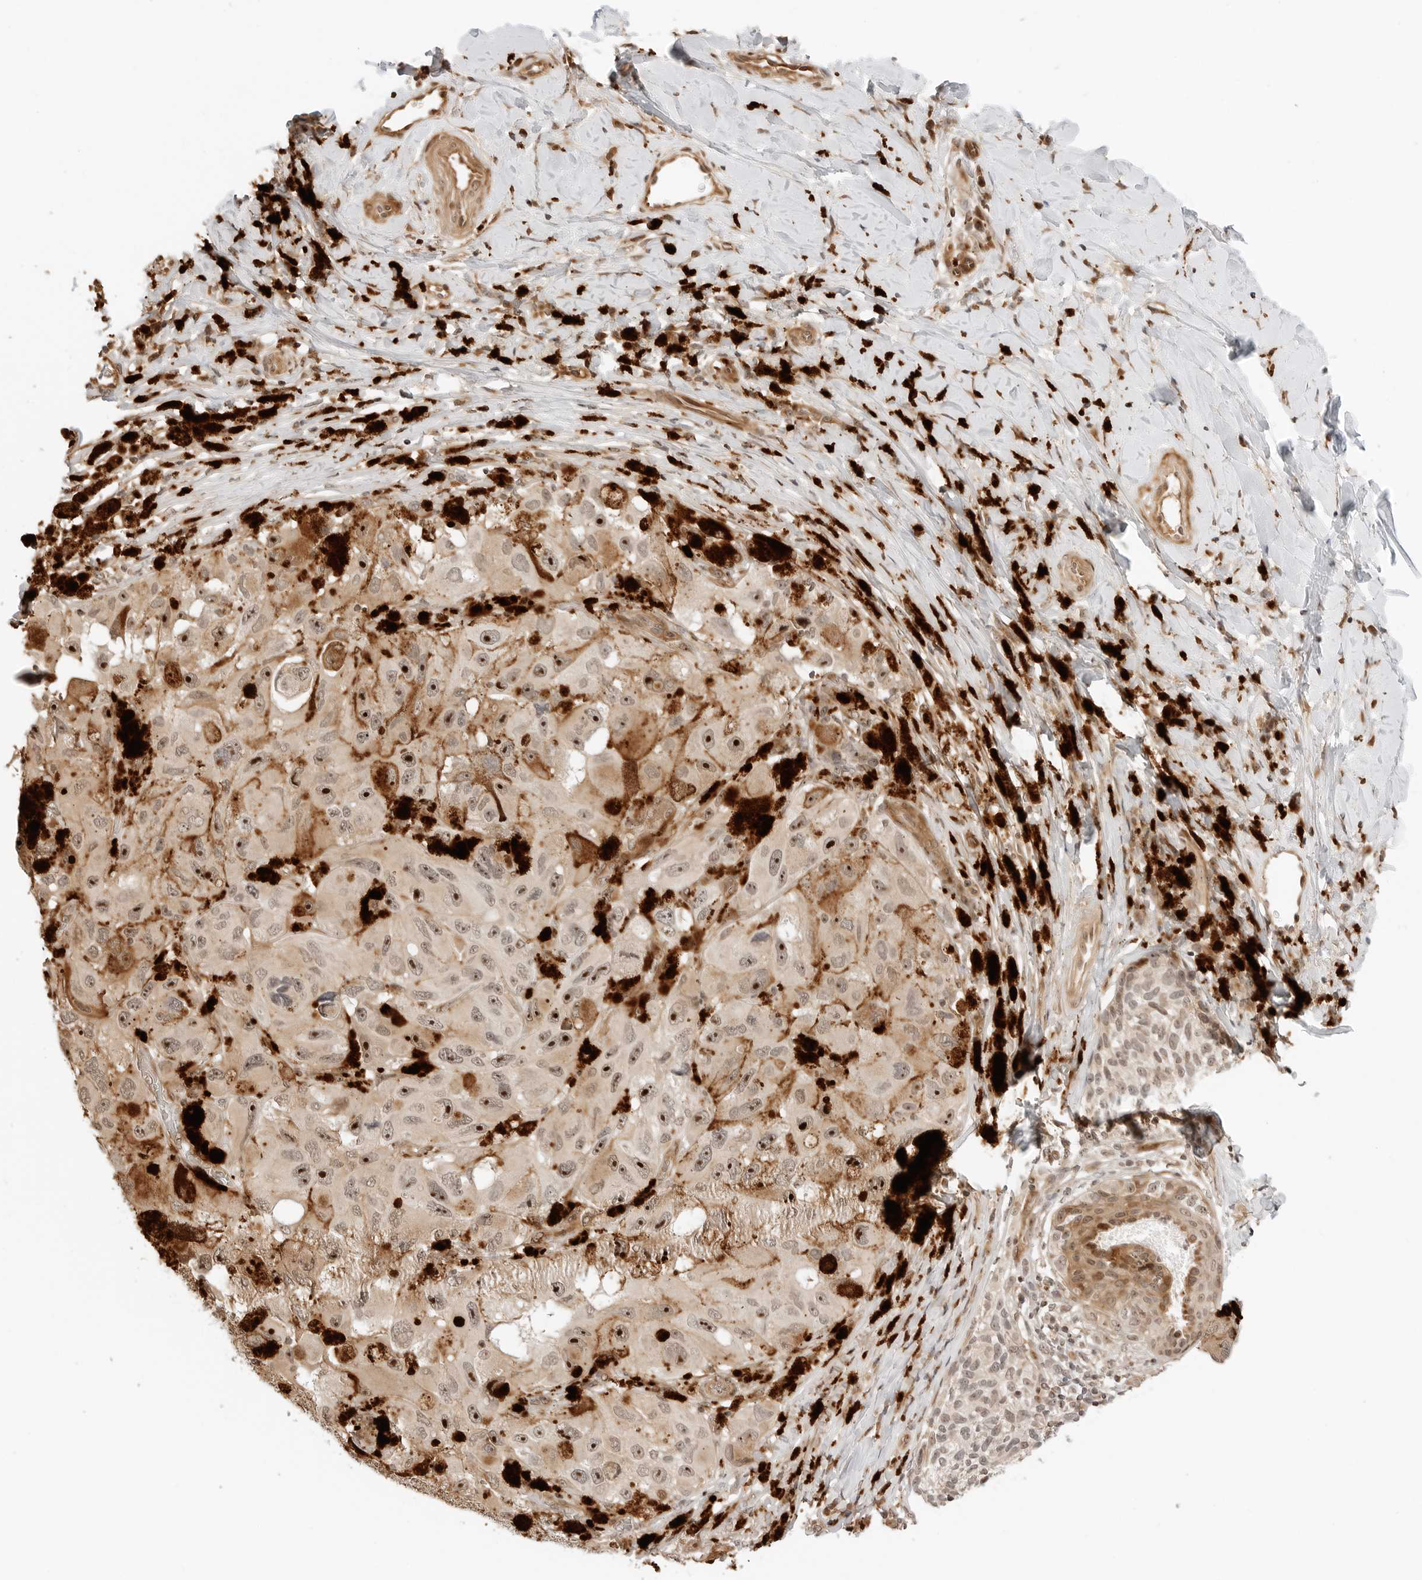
{"staining": {"intensity": "strong", "quantity": ">75%", "location": "cytoplasmic/membranous,nuclear"}, "tissue": "melanoma", "cell_type": "Tumor cells", "image_type": "cancer", "snomed": [{"axis": "morphology", "description": "Malignant melanoma, NOS"}, {"axis": "topography", "description": "Skin"}], "caption": "Immunohistochemical staining of human melanoma reveals high levels of strong cytoplasmic/membranous and nuclear protein staining in about >75% of tumor cells. (Brightfield microscopy of DAB IHC at high magnification).", "gene": "GEM", "patient": {"sex": "female", "age": 73}}